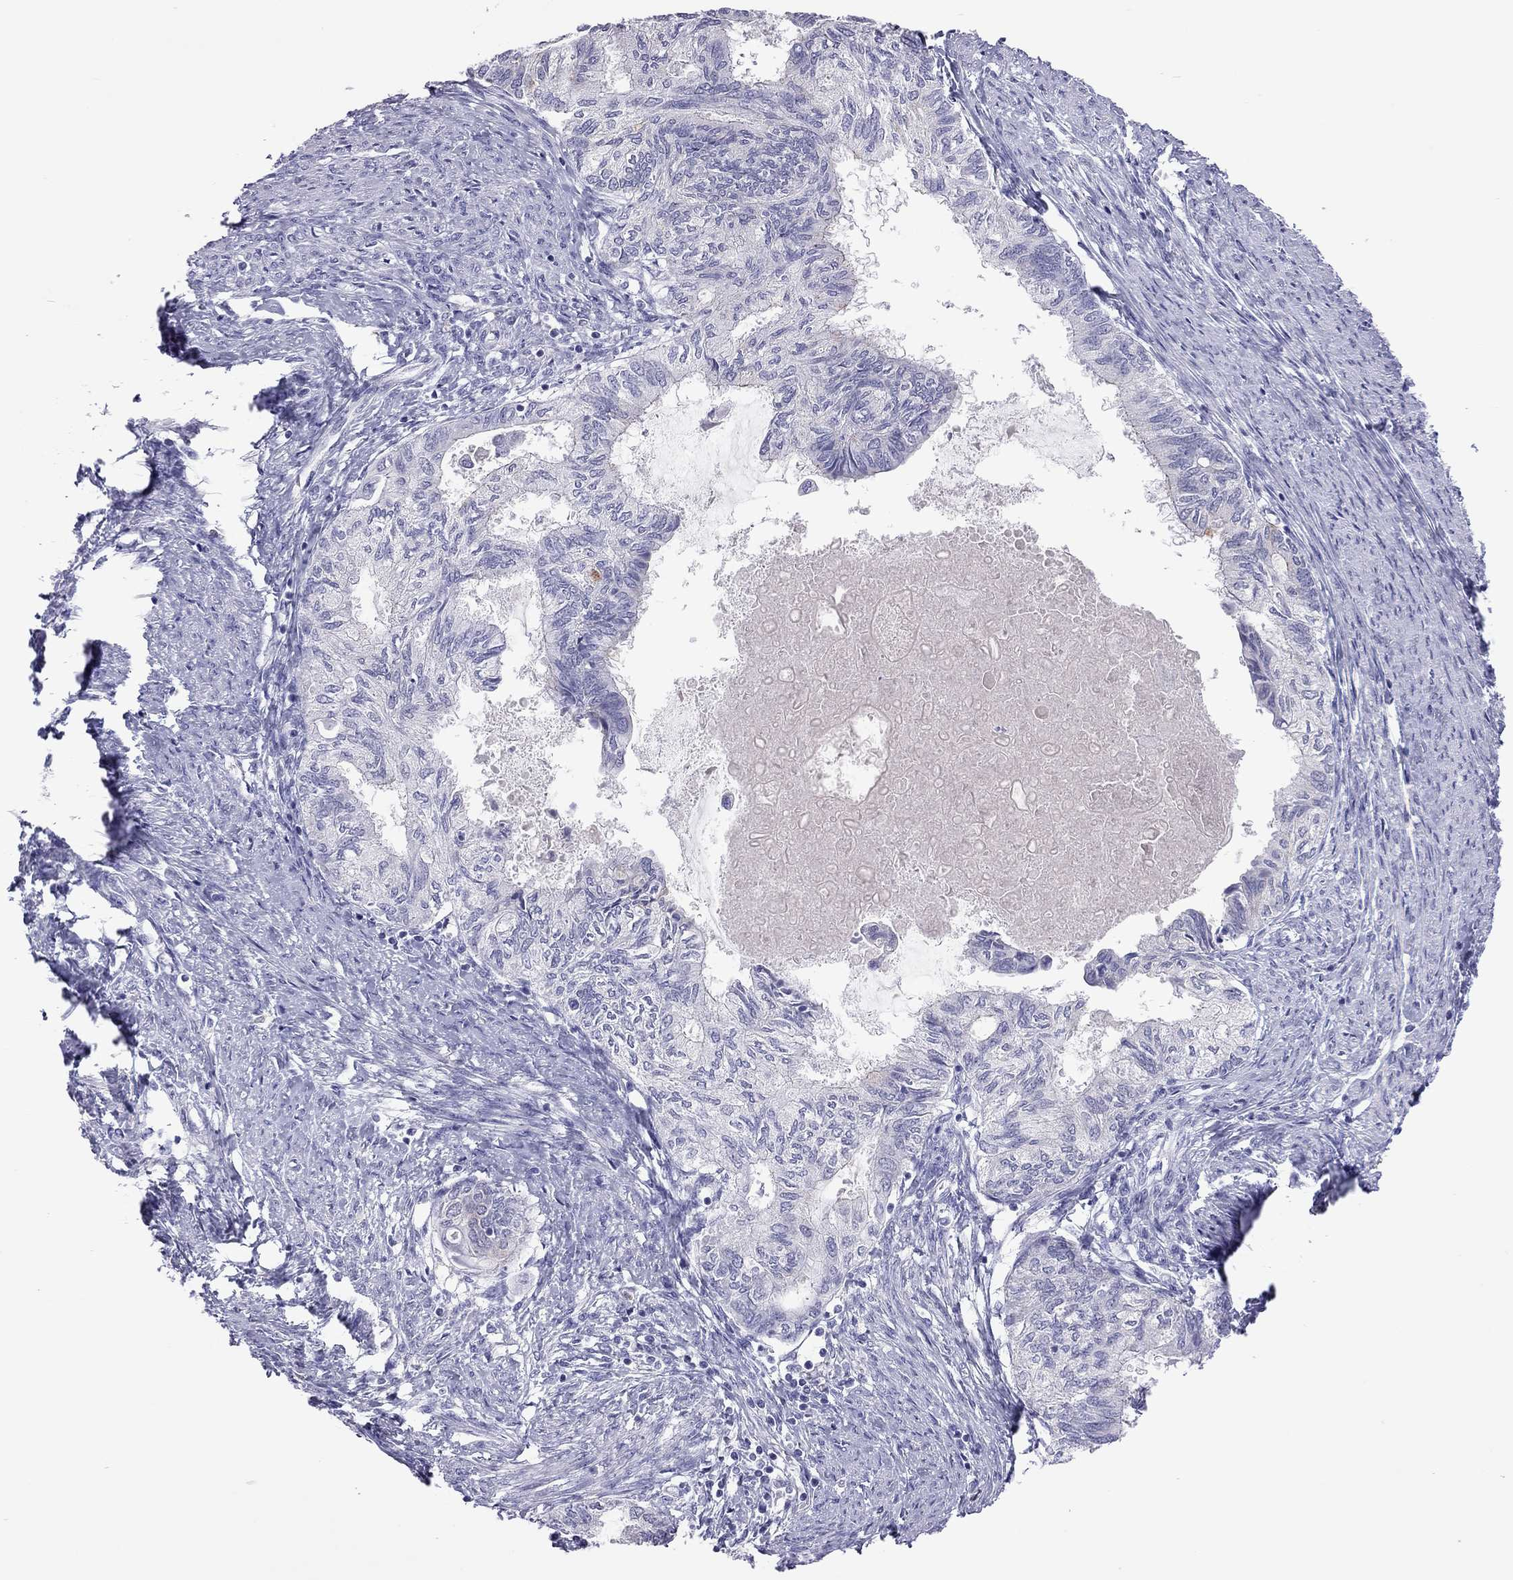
{"staining": {"intensity": "negative", "quantity": "none", "location": "none"}, "tissue": "endometrial cancer", "cell_type": "Tumor cells", "image_type": "cancer", "snomed": [{"axis": "morphology", "description": "Adenocarcinoma, NOS"}, {"axis": "topography", "description": "Endometrium"}], "caption": "Tumor cells are negative for brown protein staining in adenocarcinoma (endometrial).", "gene": "PPP1R3A", "patient": {"sex": "female", "age": 86}}